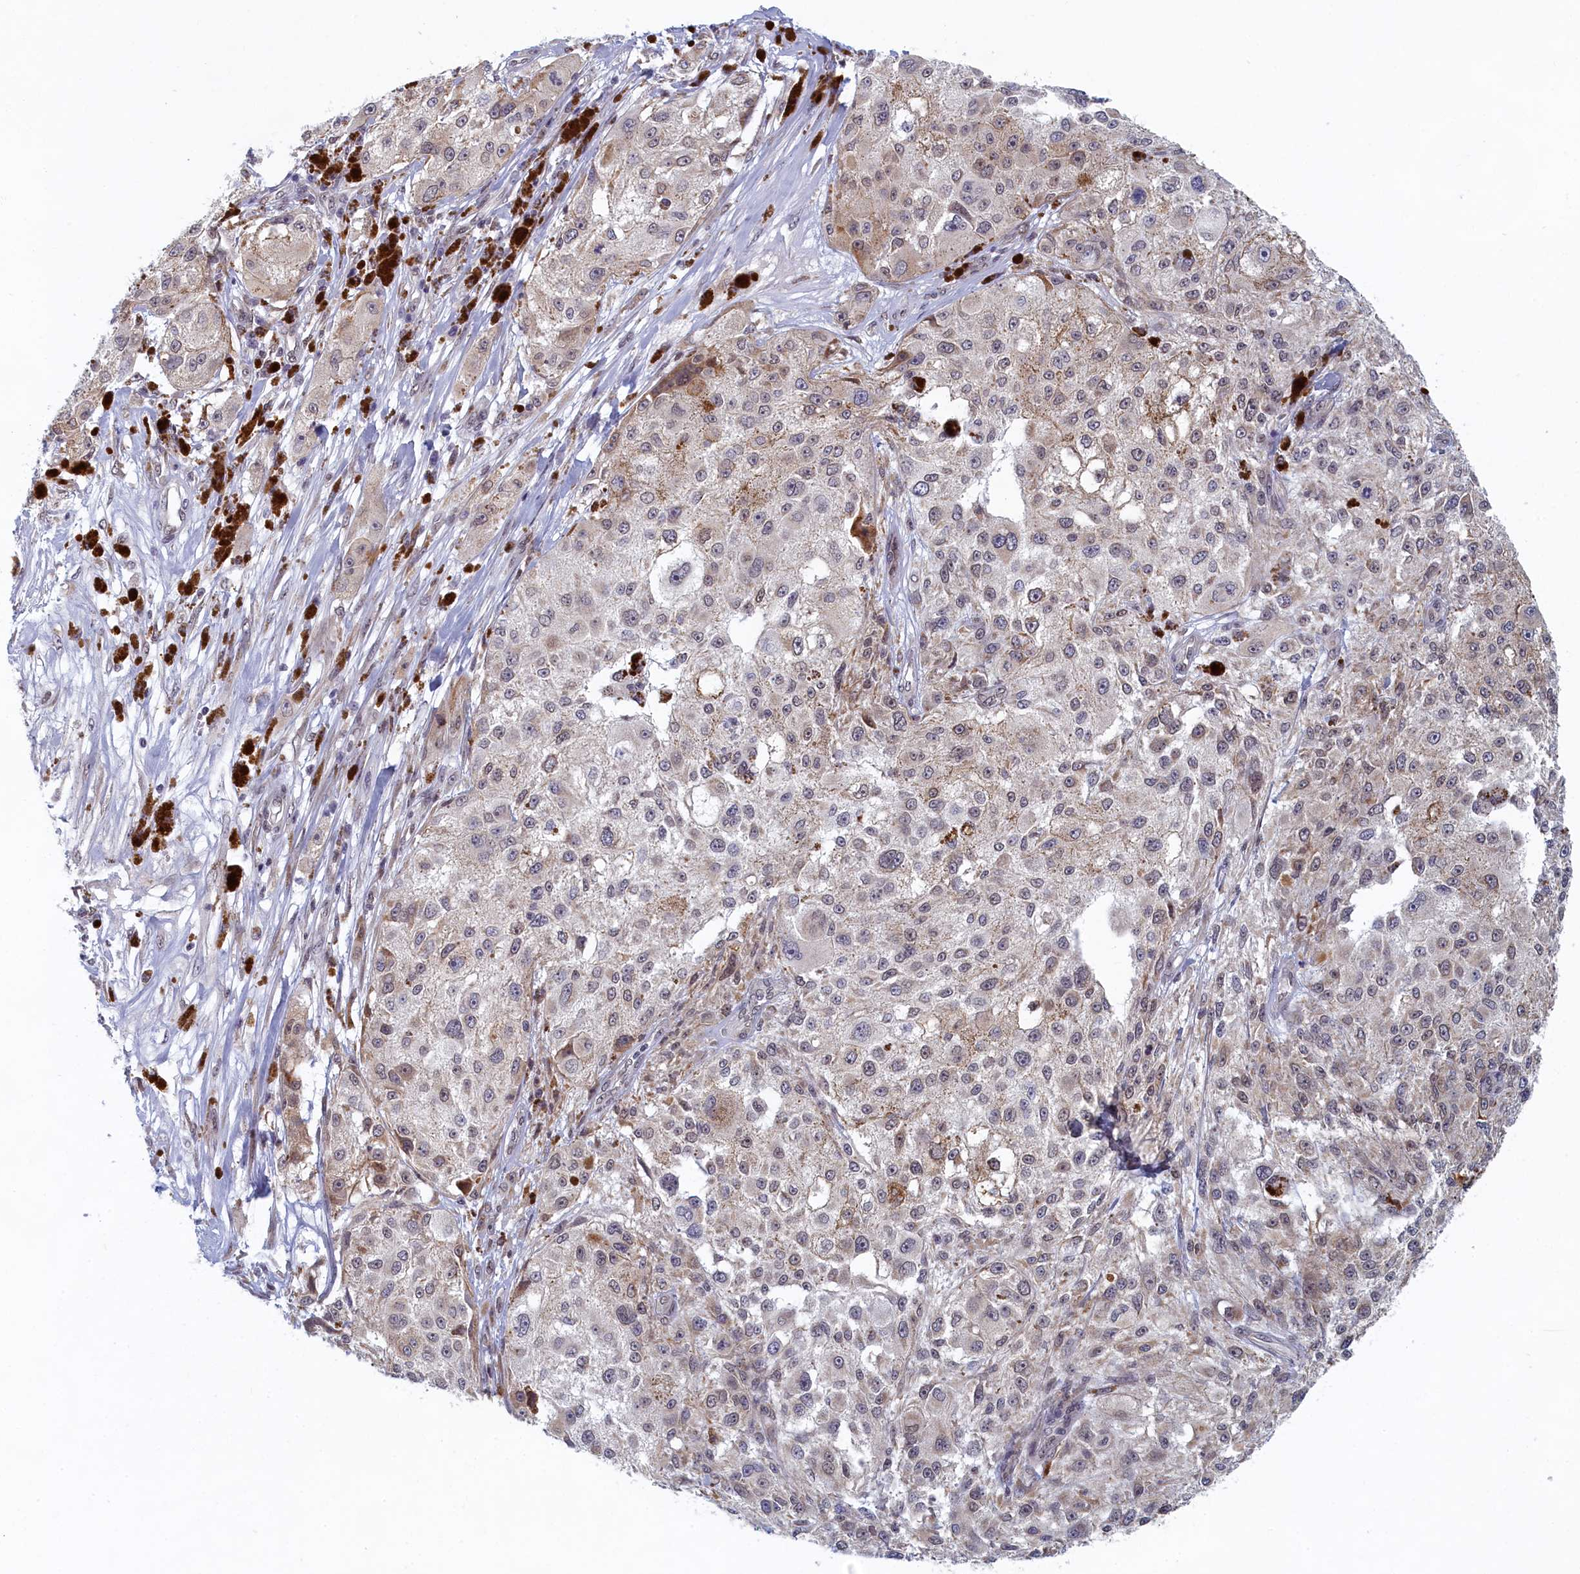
{"staining": {"intensity": "weak", "quantity": "<25%", "location": "nuclear"}, "tissue": "melanoma", "cell_type": "Tumor cells", "image_type": "cancer", "snomed": [{"axis": "morphology", "description": "Necrosis, NOS"}, {"axis": "morphology", "description": "Malignant melanoma, NOS"}, {"axis": "topography", "description": "Skin"}], "caption": "DAB (3,3'-diaminobenzidine) immunohistochemical staining of malignant melanoma demonstrates no significant expression in tumor cells. Brightfield microscopy of immunohistochemistry (IHC) stained with DAB (3,3'-diaminobenzidine) (brown) and hematoxylin (blue), captured at high magnification.", "gene": "DNAJC17", "patient": {"sex": "female", "age": 87}}